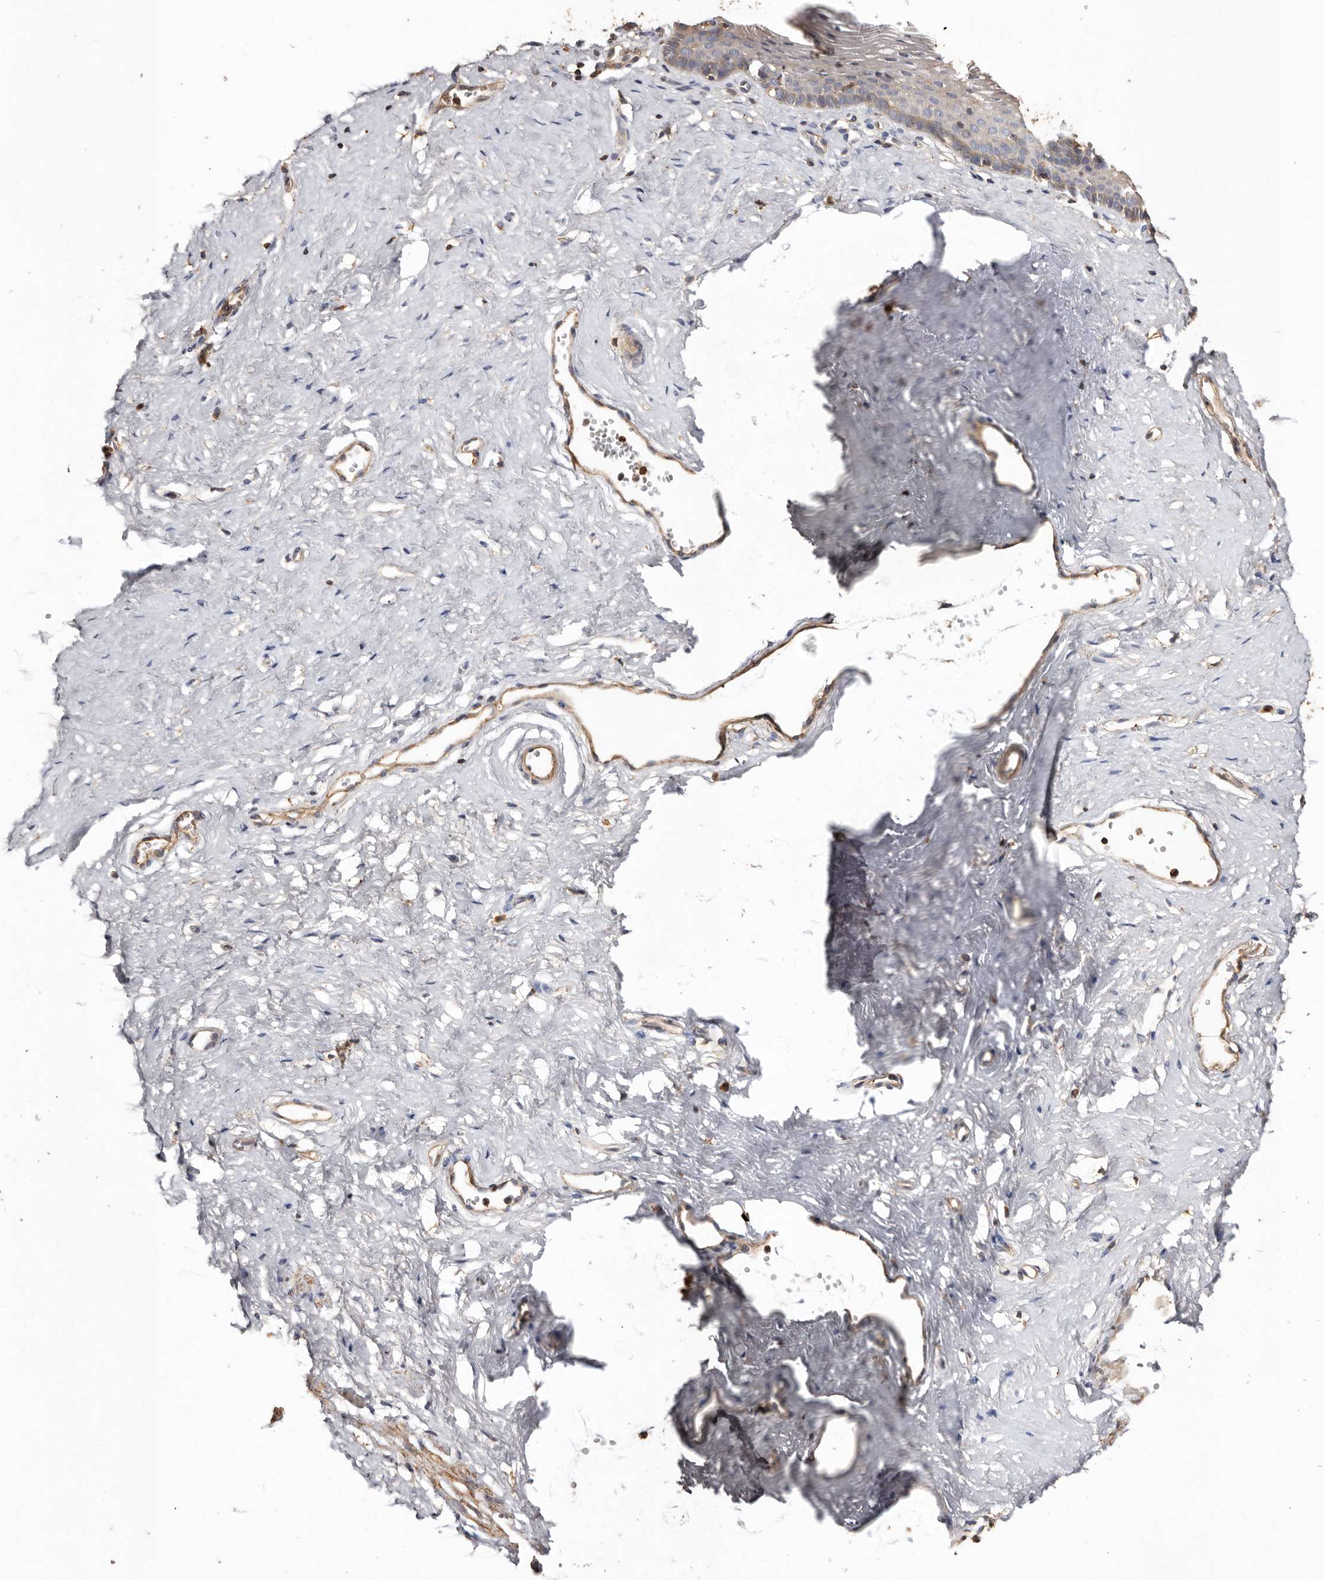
{"staining": {"intensity": "weak", "quantity": "25%-75%", "location": "cytoplasmic/membranous"}, "tissue": "vagina", "cell_type": "Squamous epithelial cells", "image_type": "normal", "snomed": [{"axis": "morphology", "description": "Normal tissue, NOS"}, {"axis": "topography", "description": "Vagina"}], "caption": "Vagina stained with IHC displays weak cytoplasmic/membranous expression in about 25%-75% of squamous epithelial cells.", "gene": "COQ8B", "patient": {"sex": "female", "age": 32}}